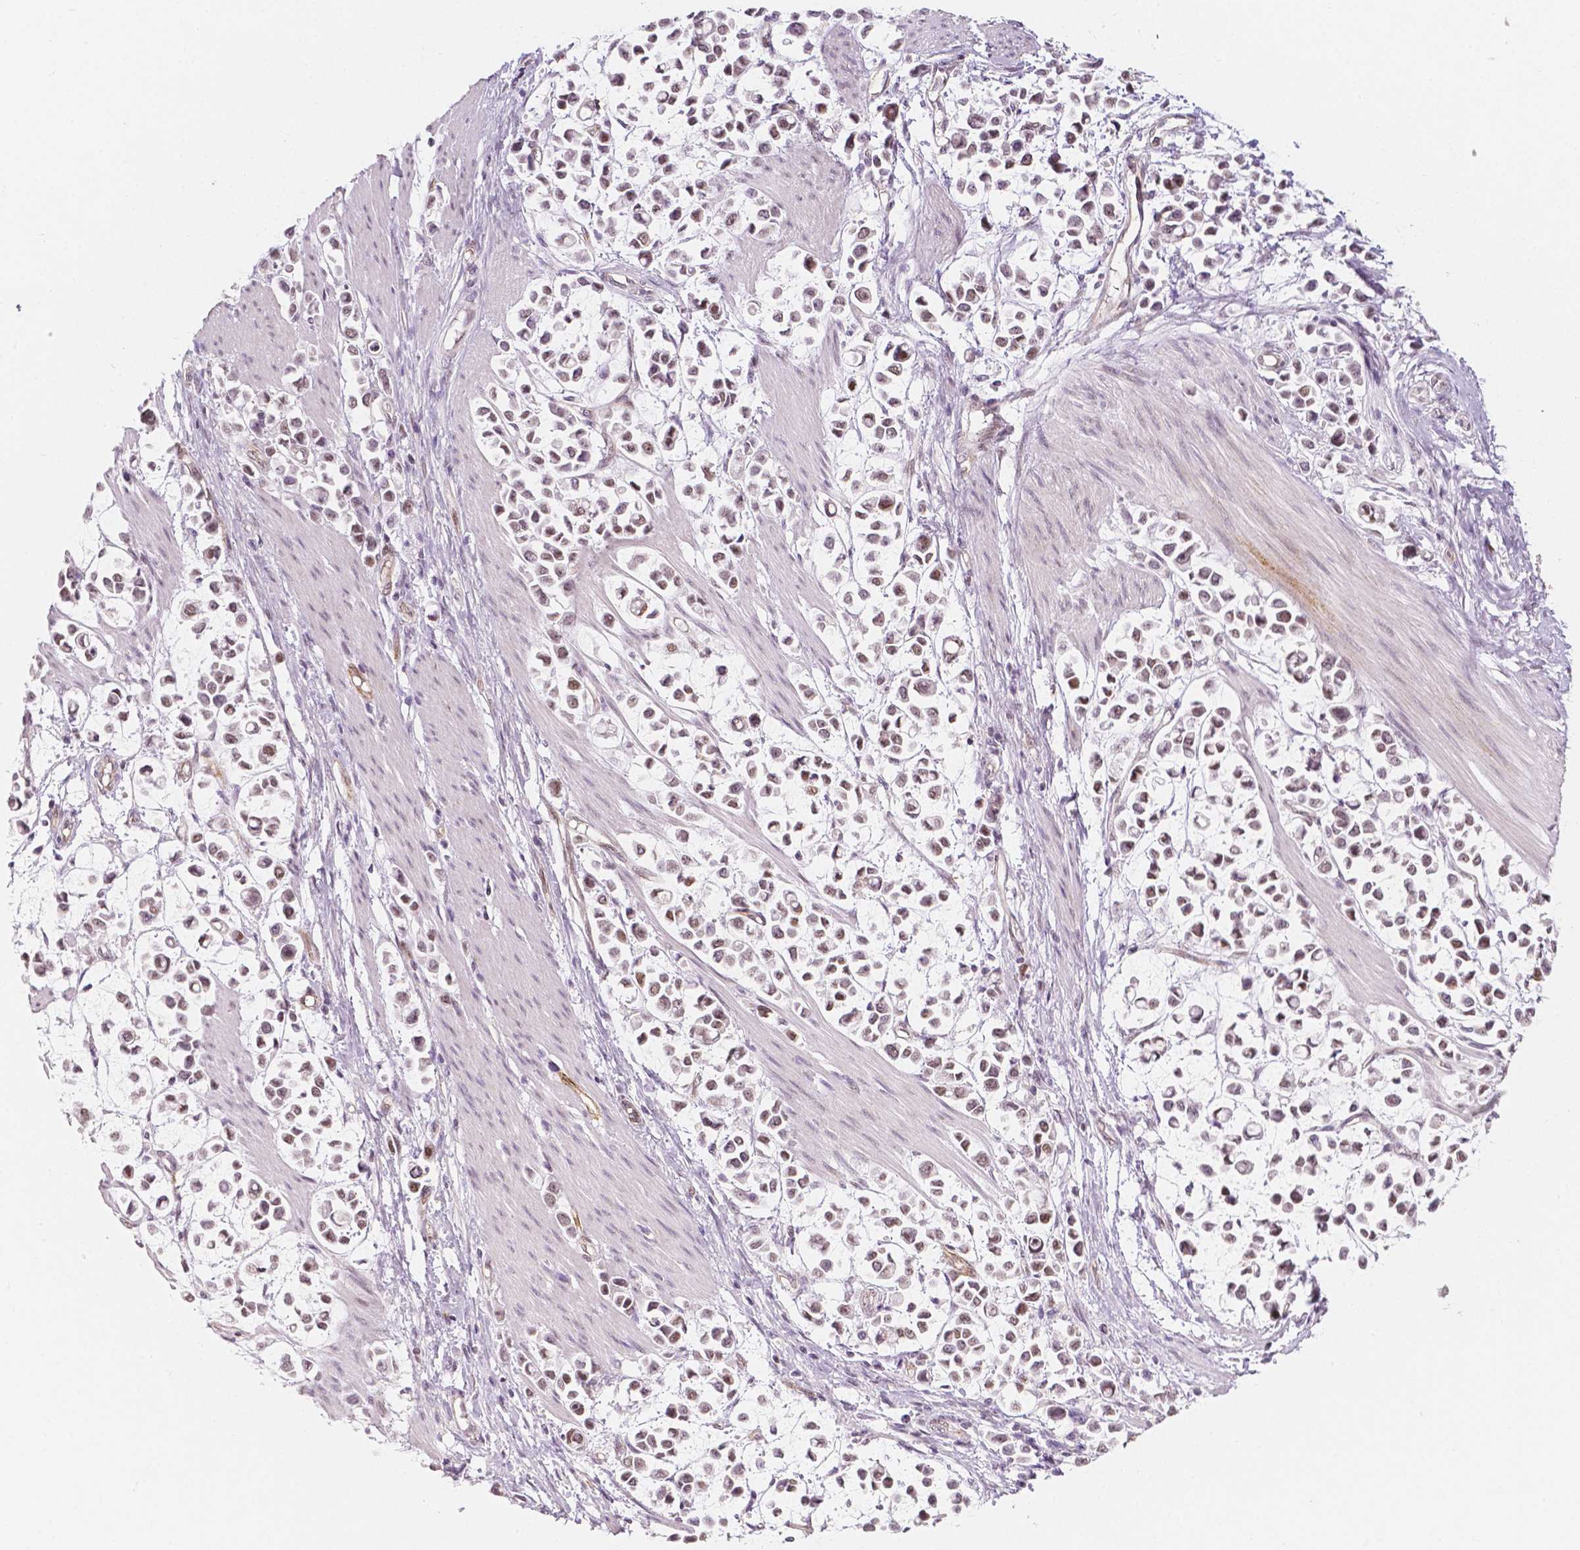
{"staining": {"intensity": "moderate", "quantity": ">75%", "location": "nuclear"}, "tissue": "stomach cancer", "cell_type": "Tumor cells", "image_type": "cancer", "snomed": [{"axis": "morphology", "description": "Adenocarcinoma, NOS"}, {"axis": "topography", "description": "Stomach"}], "caption": "This is a micrograph of immunohistochemistry staining of adenocarcinoma (stomach), which shows moderate staining in the nuclear of tumor cells.", "gene": "KDM5B", "patient": {"sex": "male", "age": 82}}